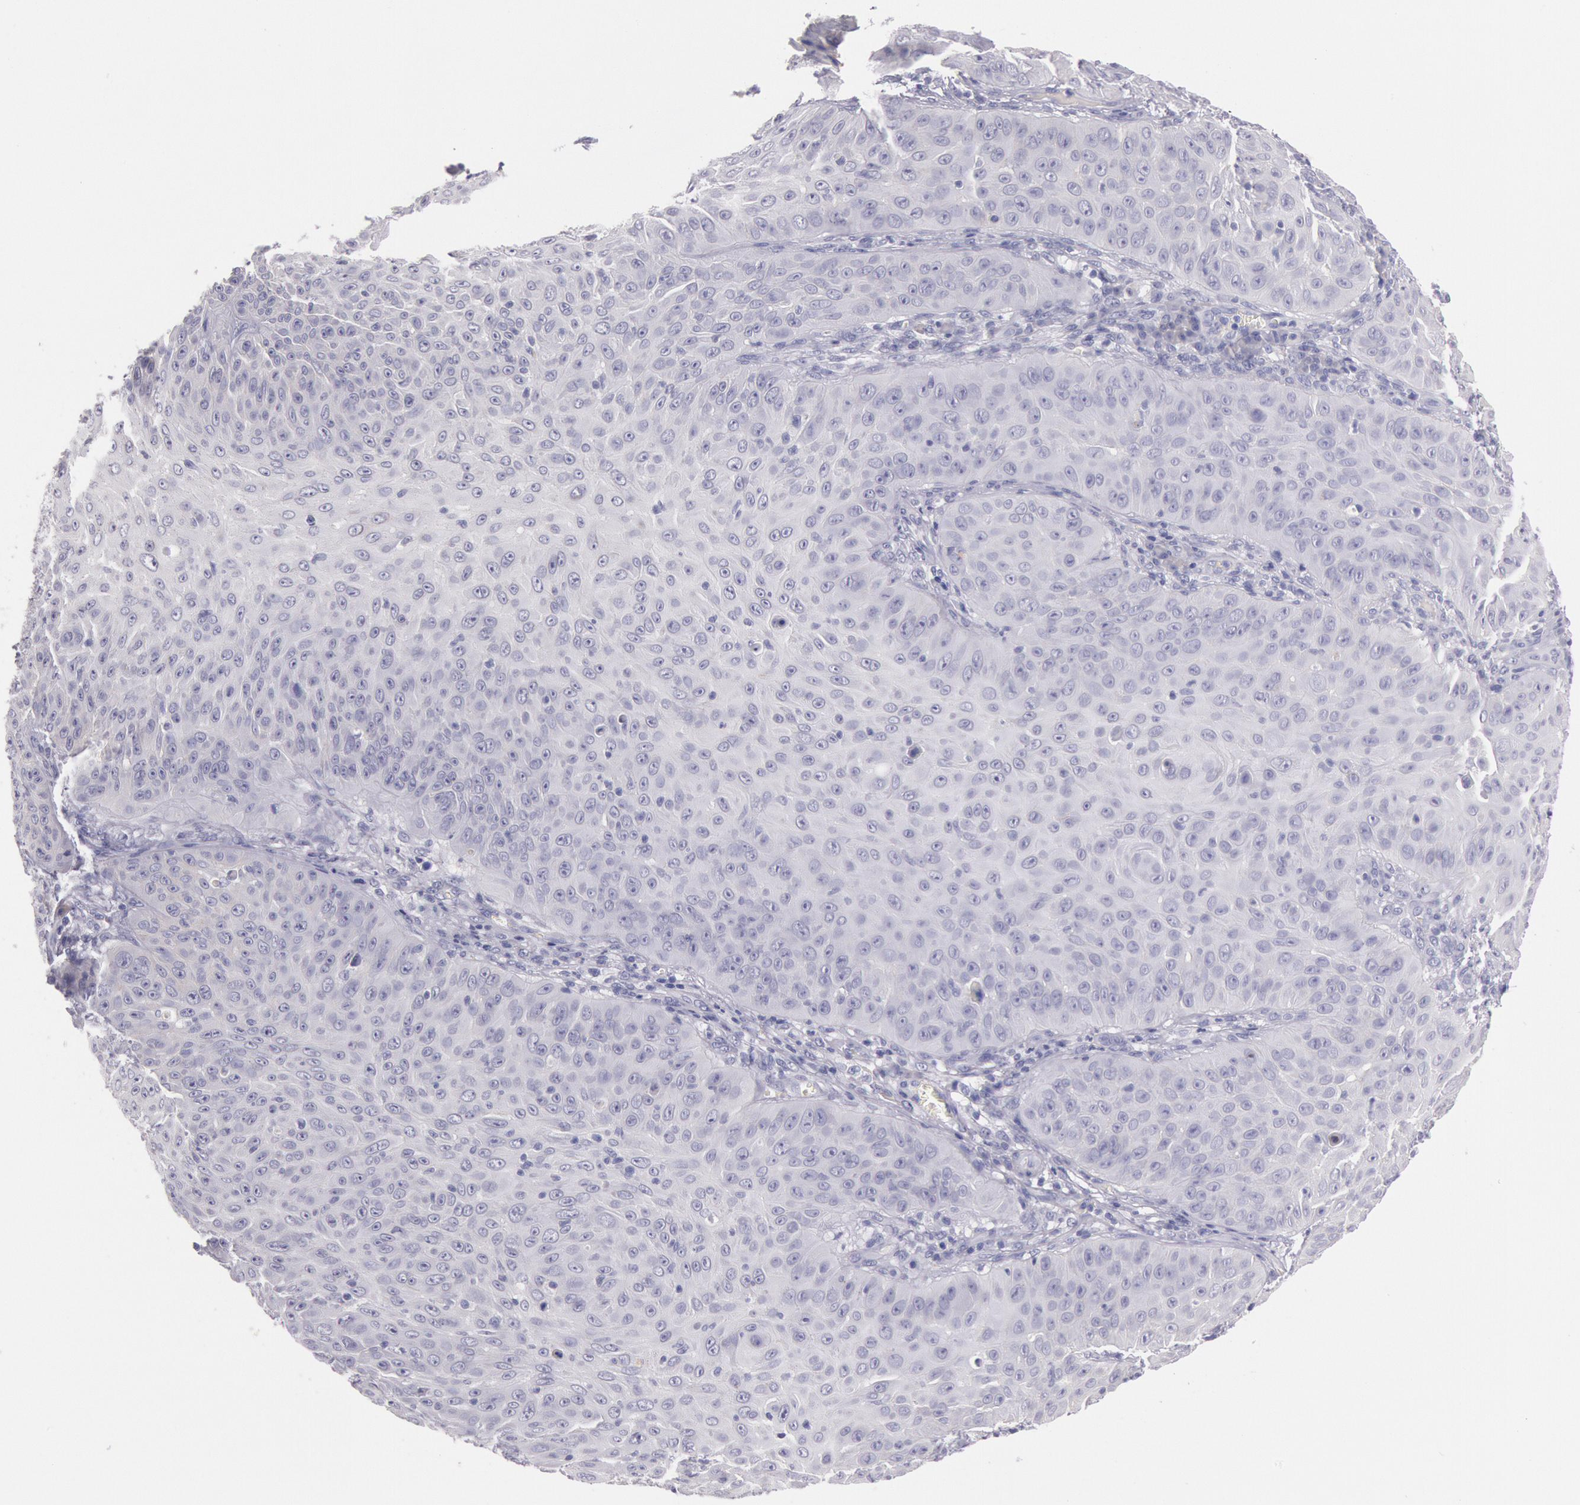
{"staining": {"intensity": "negative", "quantity": "none", "location": "none"}, "tissue": "skin cancer", "cell_type": "Tumor cells", "image_type": "cancer", "snomed": [{"axis": "morphology", "description": "Squamous cell carcinoma, NOS"}, {"axis": "topography", "description": "Skin"}], "caption": "Immunohistochemical staining of human skin cancer (squamous cell carcinoma) demonstrates no significant expression in tumor cells.", "gene": "EGFR", "patient": {"sex": "male", "age": 82}}